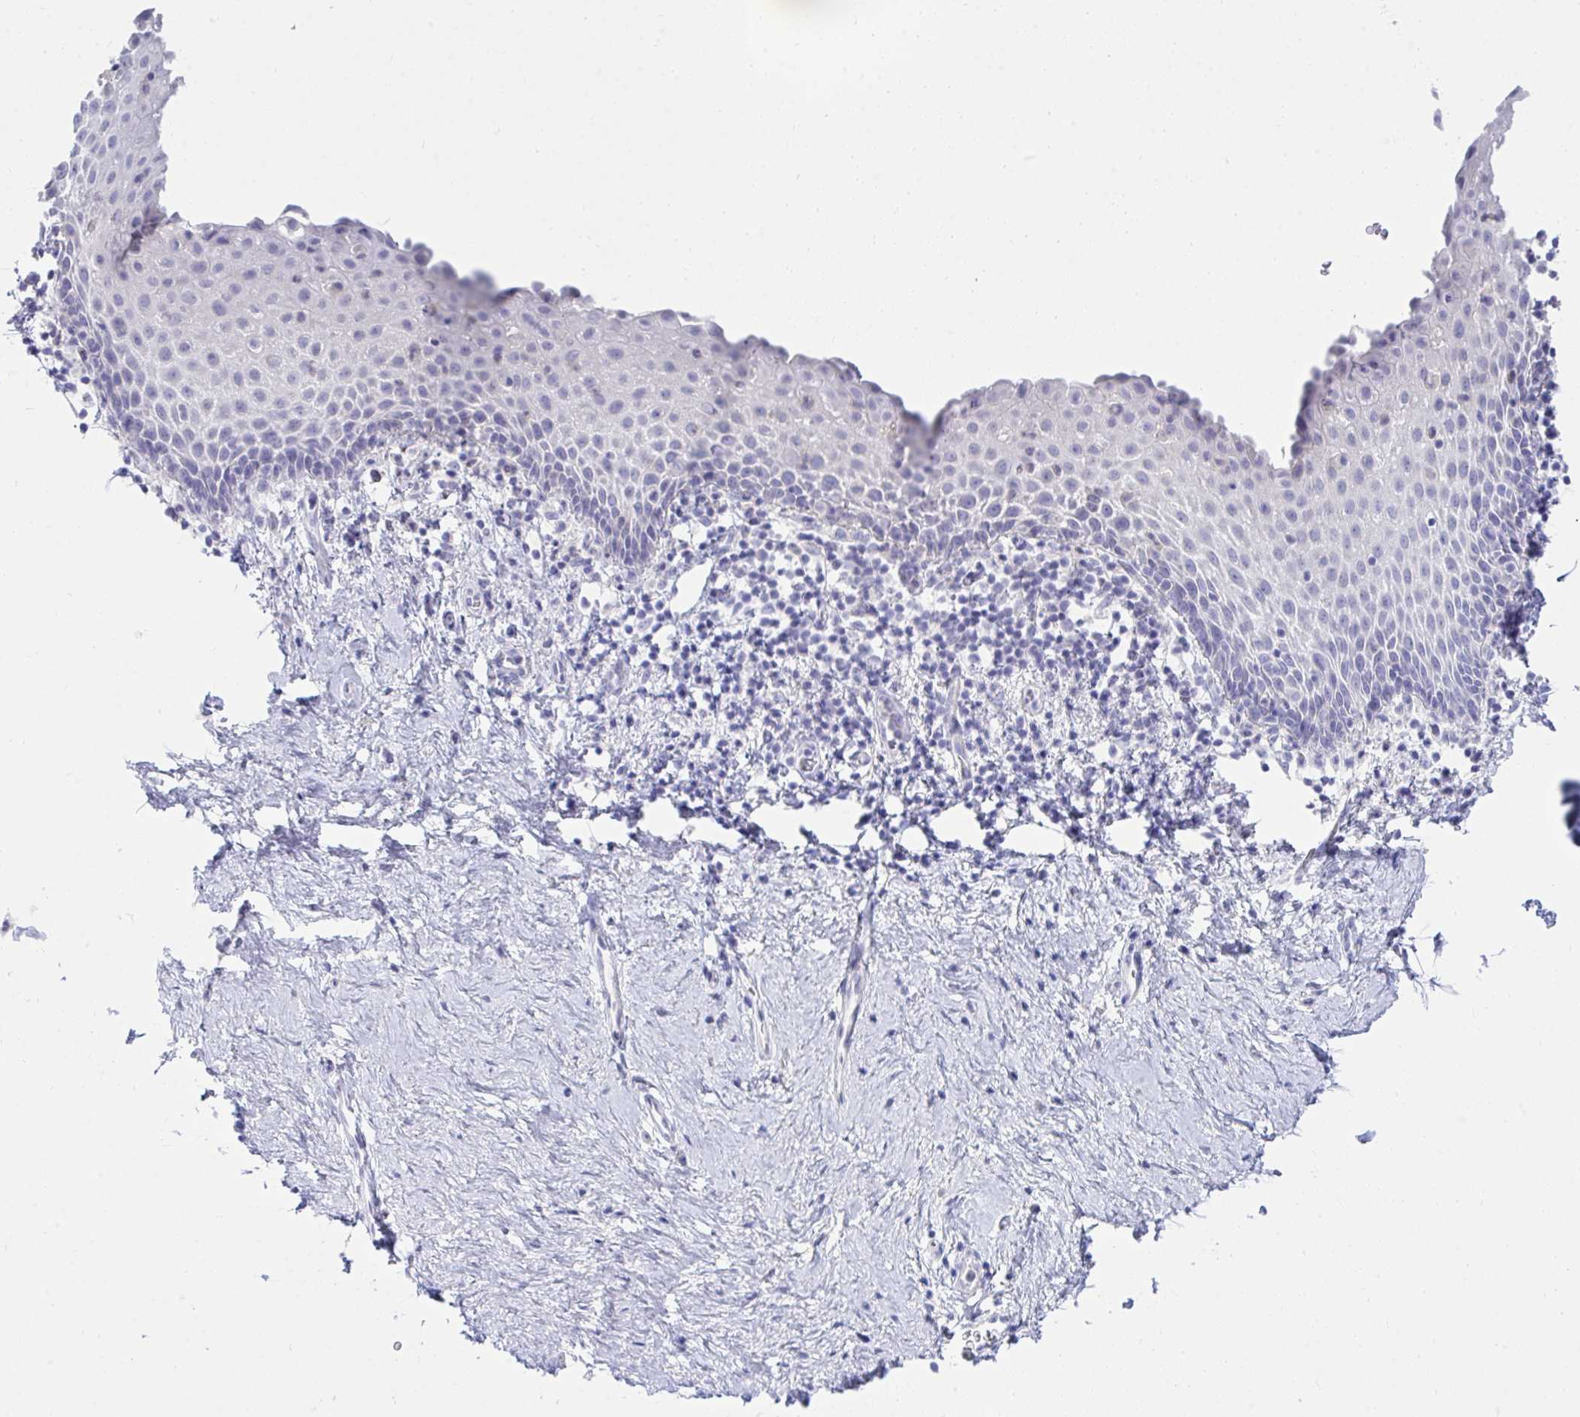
{"staining": {"intensity": "negative", "quantity": "none", "location": "none"}, "tissue": "vagina", "cell_type": "Squamous epithelial cells", "image_type": "normal", "snomed": [{"axis": "morphology", "description": "Normal tissue, NOS"}, {"axis": "topography", "description": "Vagina"}], "caption": "The photomicrograph exhibits no significant staining in squamous epithelial cells of vagina. (DAB (3,3'-diaminobenzidine) immunohistochemistry (IHC), high magnification).", "gene": "PLEKHH1", "patient": {"sex": "female", "age": 61}}